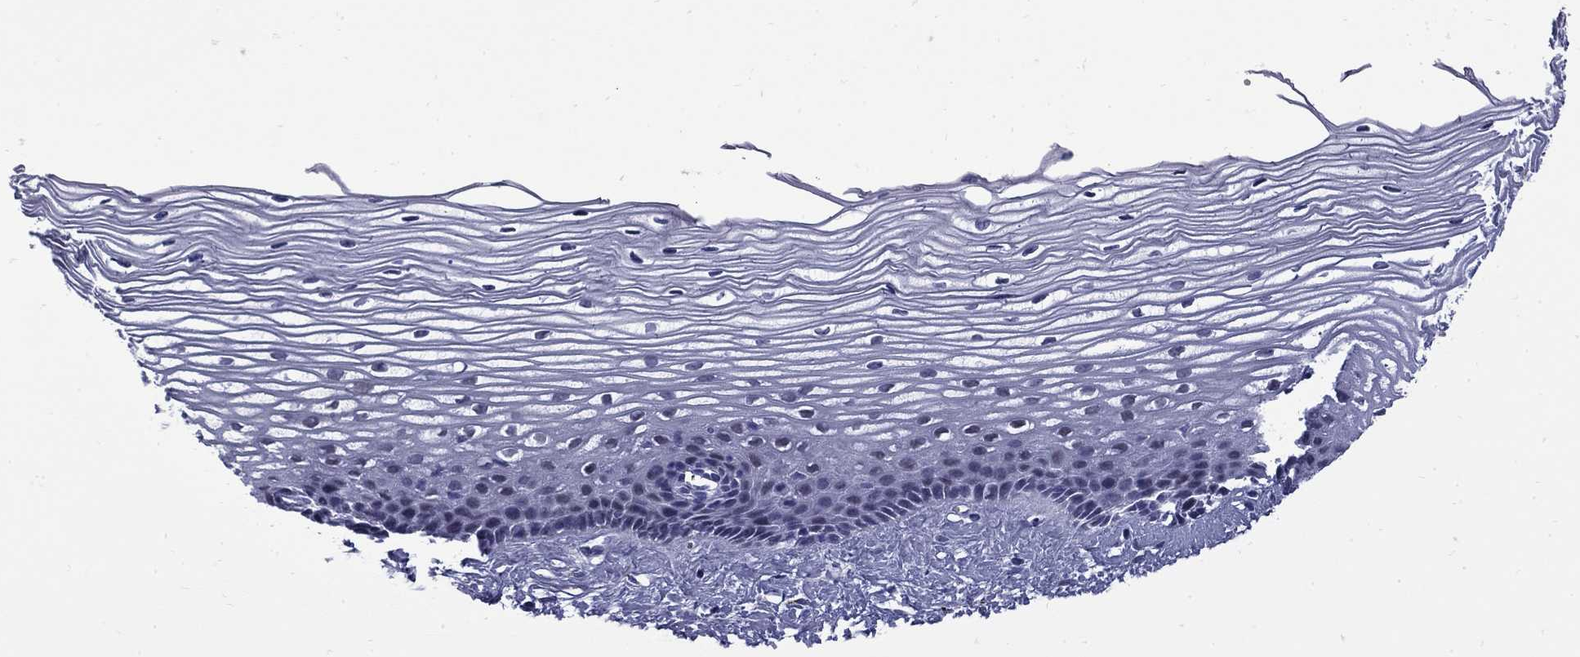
{"staining": {"intensity": "negative", "quantity": "none", "location": "none"}, "tissue": "cervix", "cell_type": "Glandular cells", "image_type": "normal", "snomed": [{"axis": "morphology", "description": "Normal tissue, NOS"}, {"axis": "topography", "description": "Cervix"}], "caption": "IHC image of benign cervix: human cervix stained with DAB displays no significant protein staining in glandular cells.", "gene": "MGARP", "patient": {"sex": "female", "age": 40}}